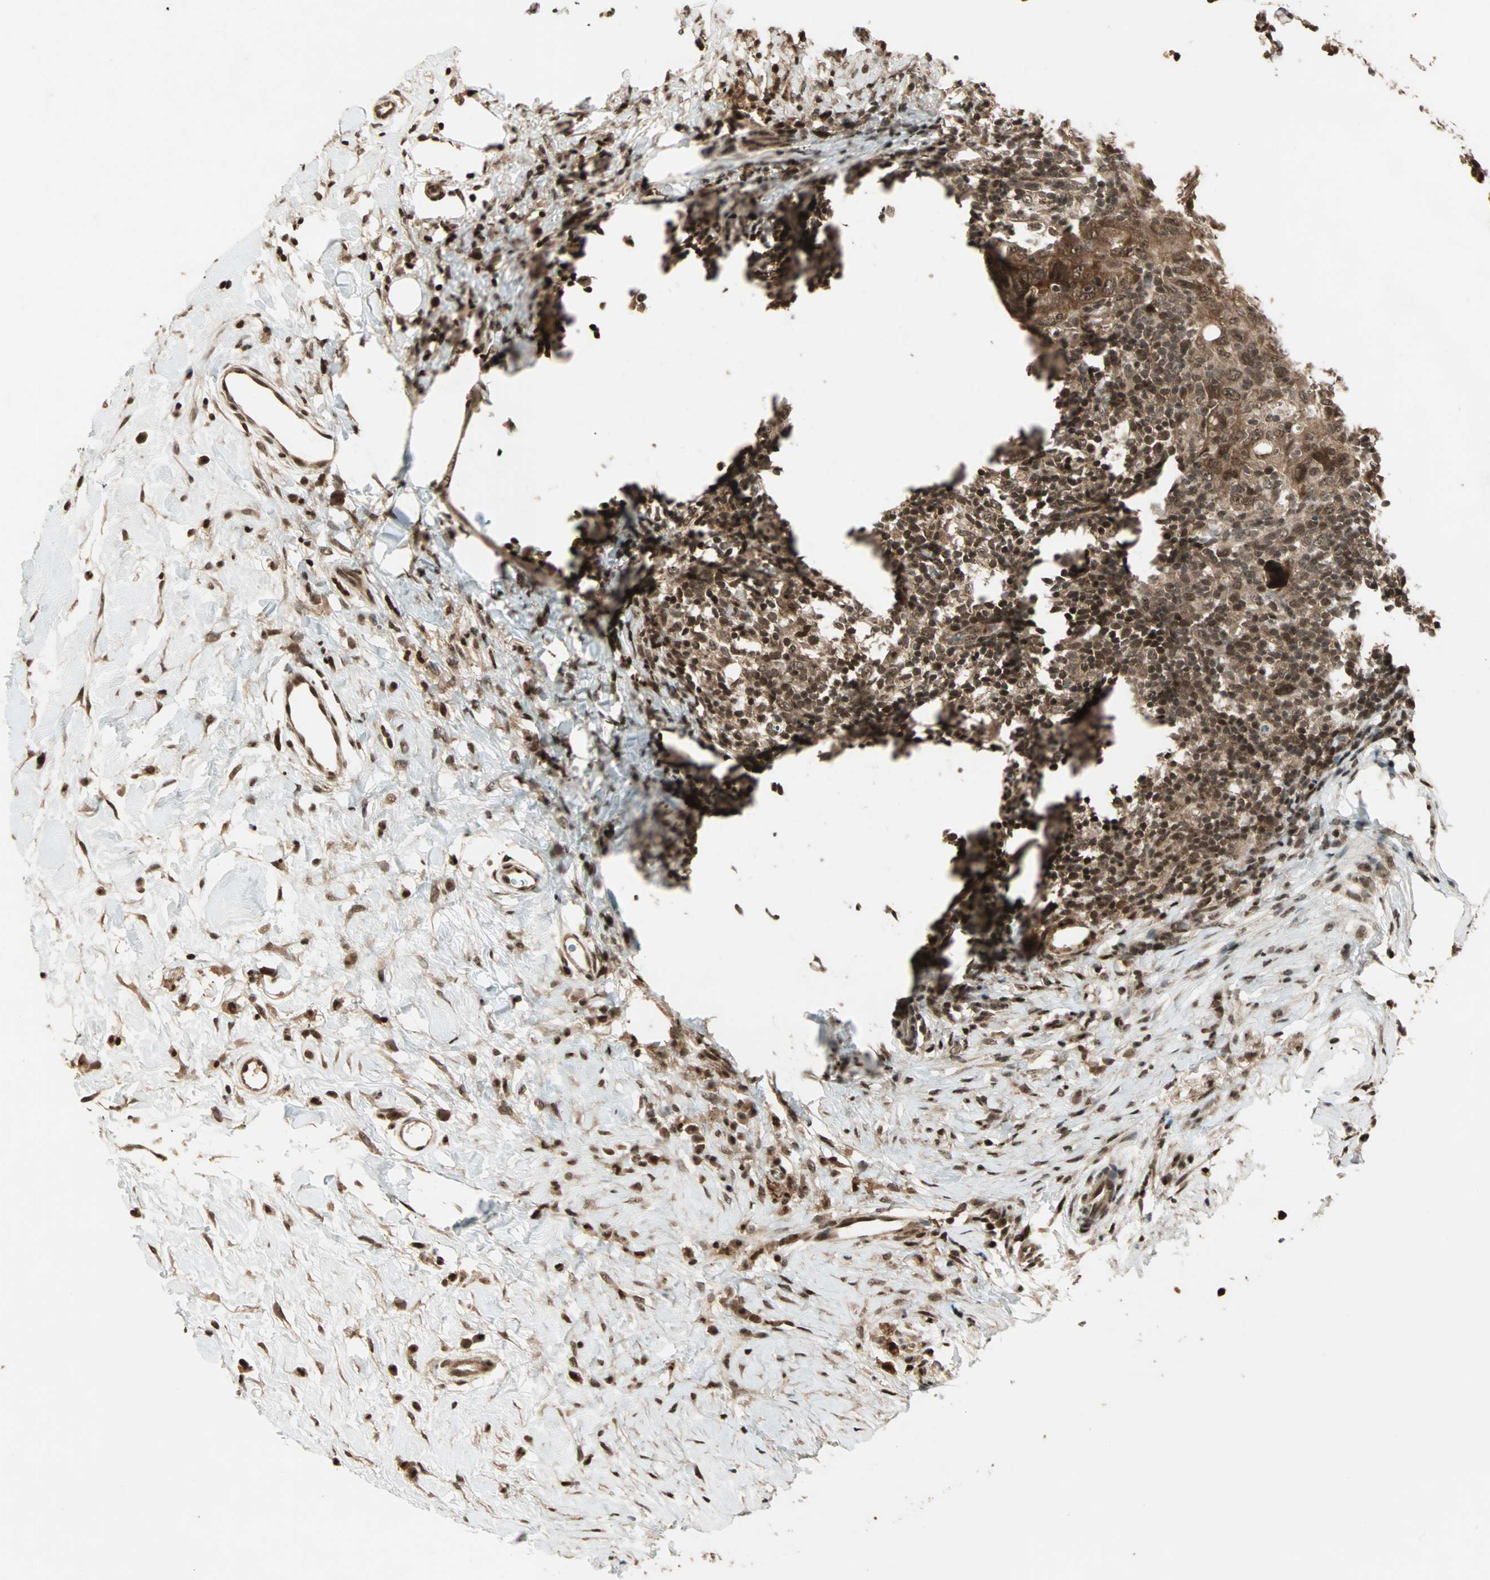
{"staining": {"intensity": "strong", "quantity": ">75%", "location": "cytoplasmic/membranous,nuclear"}, "tissue": "breast cancer", "cell_type": "Tumor cells", "image_type": "cancer", "snomed": [{"axis": "morphology", "description": "Duct carcinoma"}, {"axis": "topography", "description": "Breast"}], "caption": "Immunohistochemistry (IHC) micrograph of breast intraductal carcinoma stained for a protein (brown), which reveals high levels of strong cytoplasmic/membranous and nuclear expression in about >75% of tumor cells.", "gene": "ZNF44", "patient": {"sex": "female", "age": 37}}